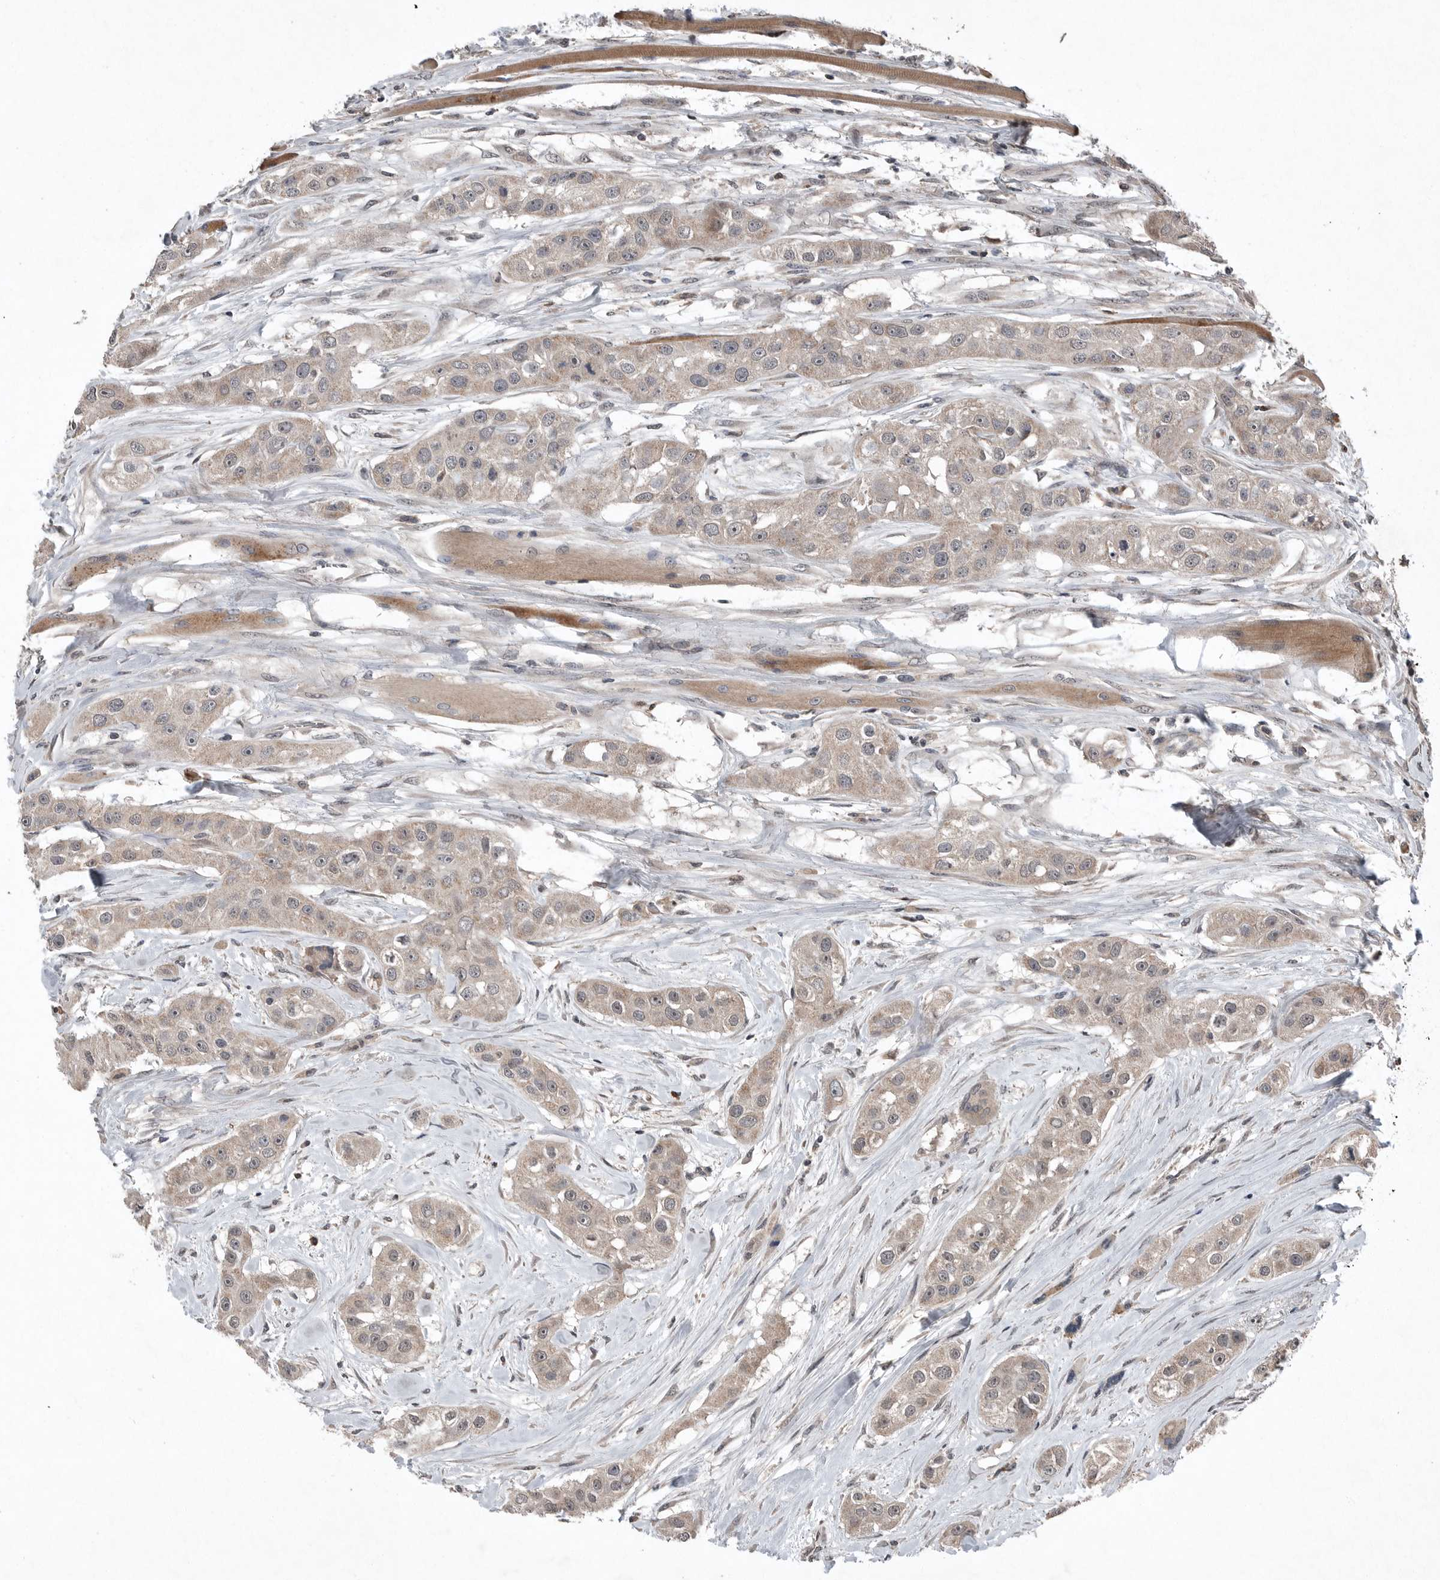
{"staining": {"intensity": "weak", "quantity": ">75%", "location": "cytoplasmic/membranous"}, "tissue": "head and neck cancer", "cell_type": "Tumor cells", "image_type": "cancer", "snomed": [{"axis": "morphology", "description": "Normal tissue, NOS"}, {"axis": "morphology", "description": "Squamous cell carcinoma, NOS"}, {"axis": "topography", "description": "Skeletal muscle"}, {"axis": "topography", "description": "Head-Neck"}], "caption": "Immunohistochemical staining of head and neck cancer demonstrates low levels of weak cytoplasmic/membranous staining in about >75% of tumor cells.", "gene": "SCP2", "patient": {"sex": "male", "age": 51}}